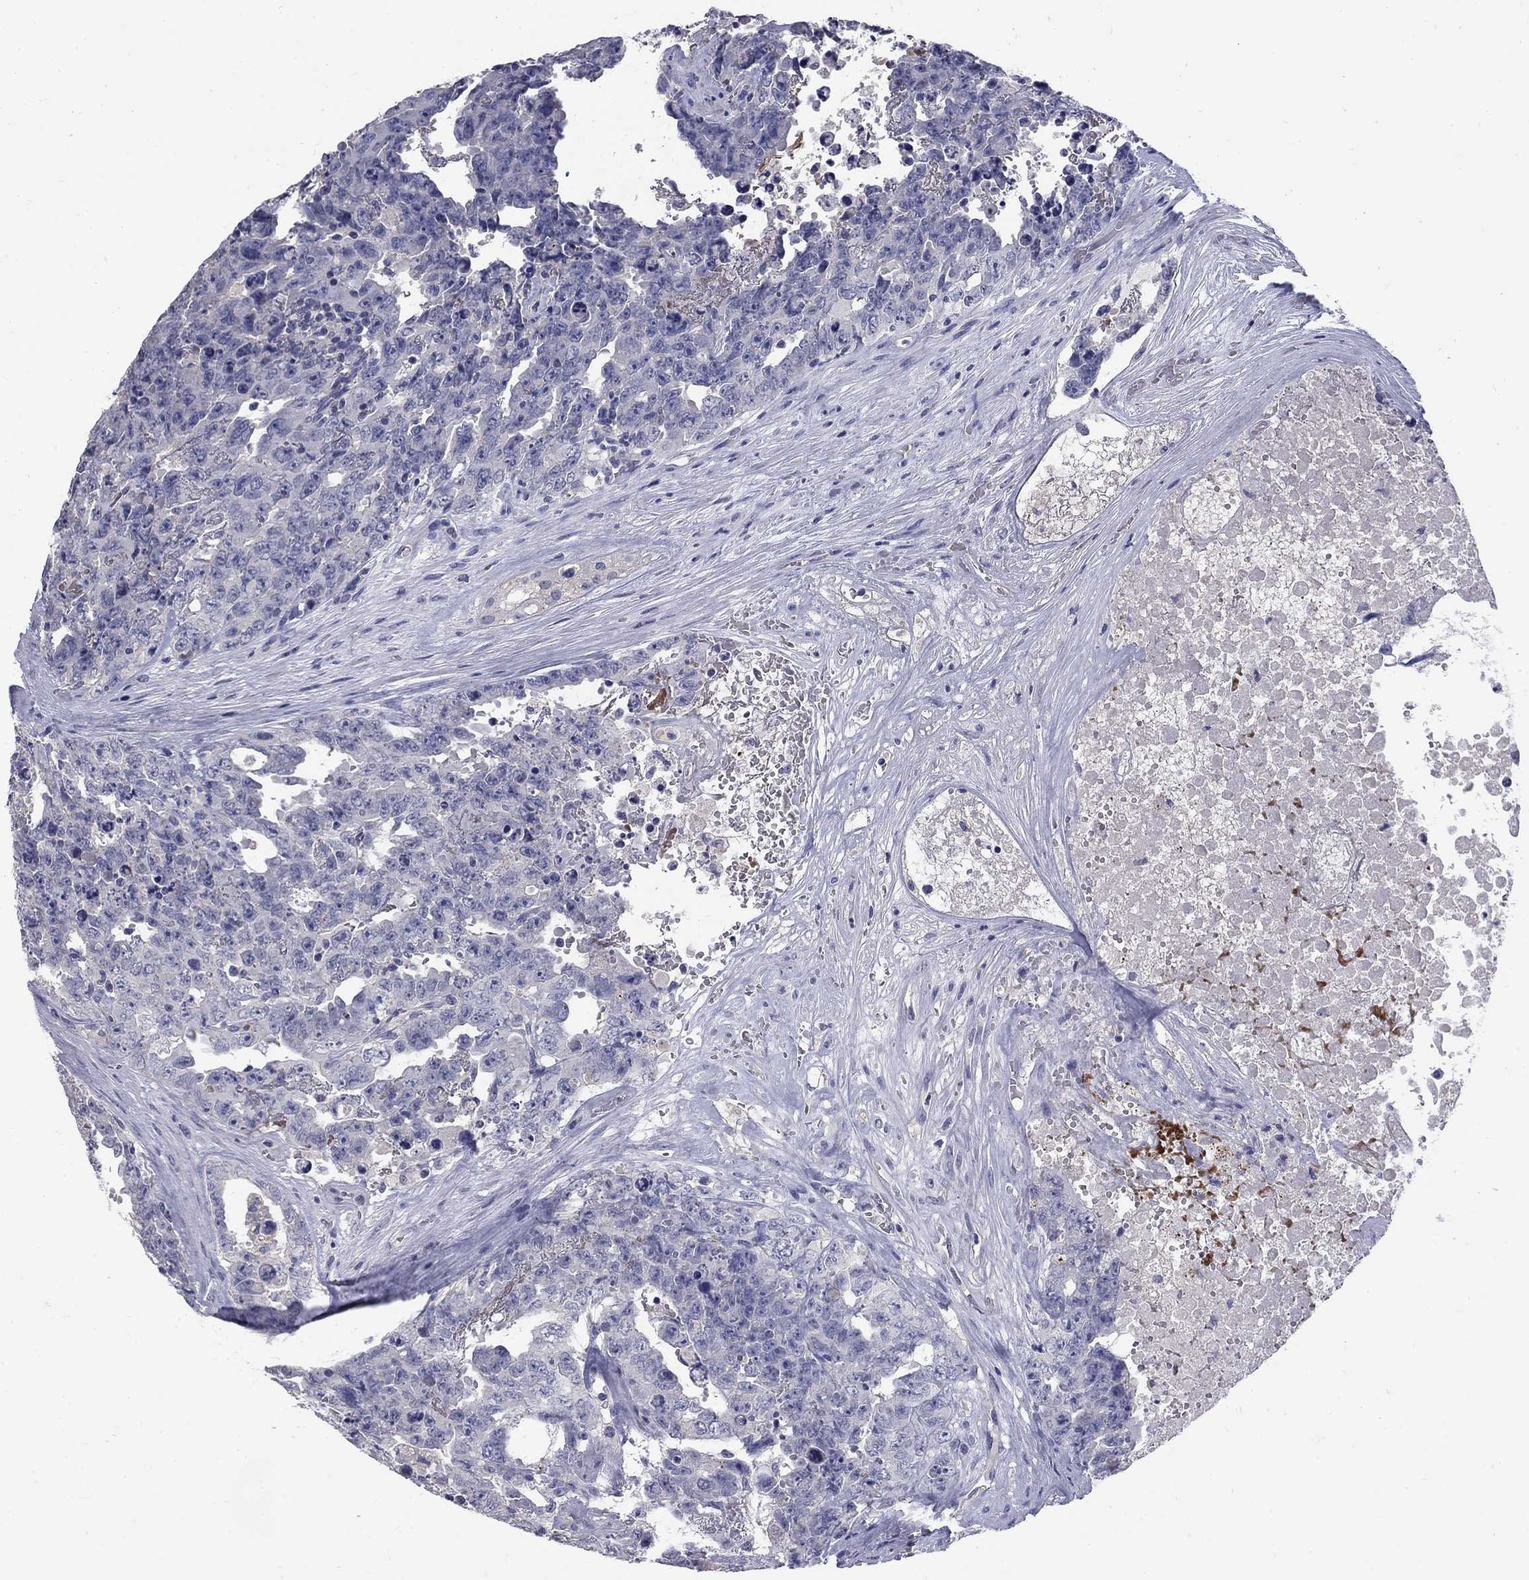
{"staining": {"intensity": "negative", "quantity": "none", "location": "none"}, "tissue": "testis cancer", "cell_type": "Tumor cells", "image_type": "cancer", "snomed": [{"axis": "morphology", "description": "Carcinoma, Embryonal, NOS"}, {"axis": "topography", "description": "Testis"}], "caption": "Tumor cells show no significant positivity in testis cancer.", "gene": "PTH1R", "patient": {"sex": "male", "age": 24}}